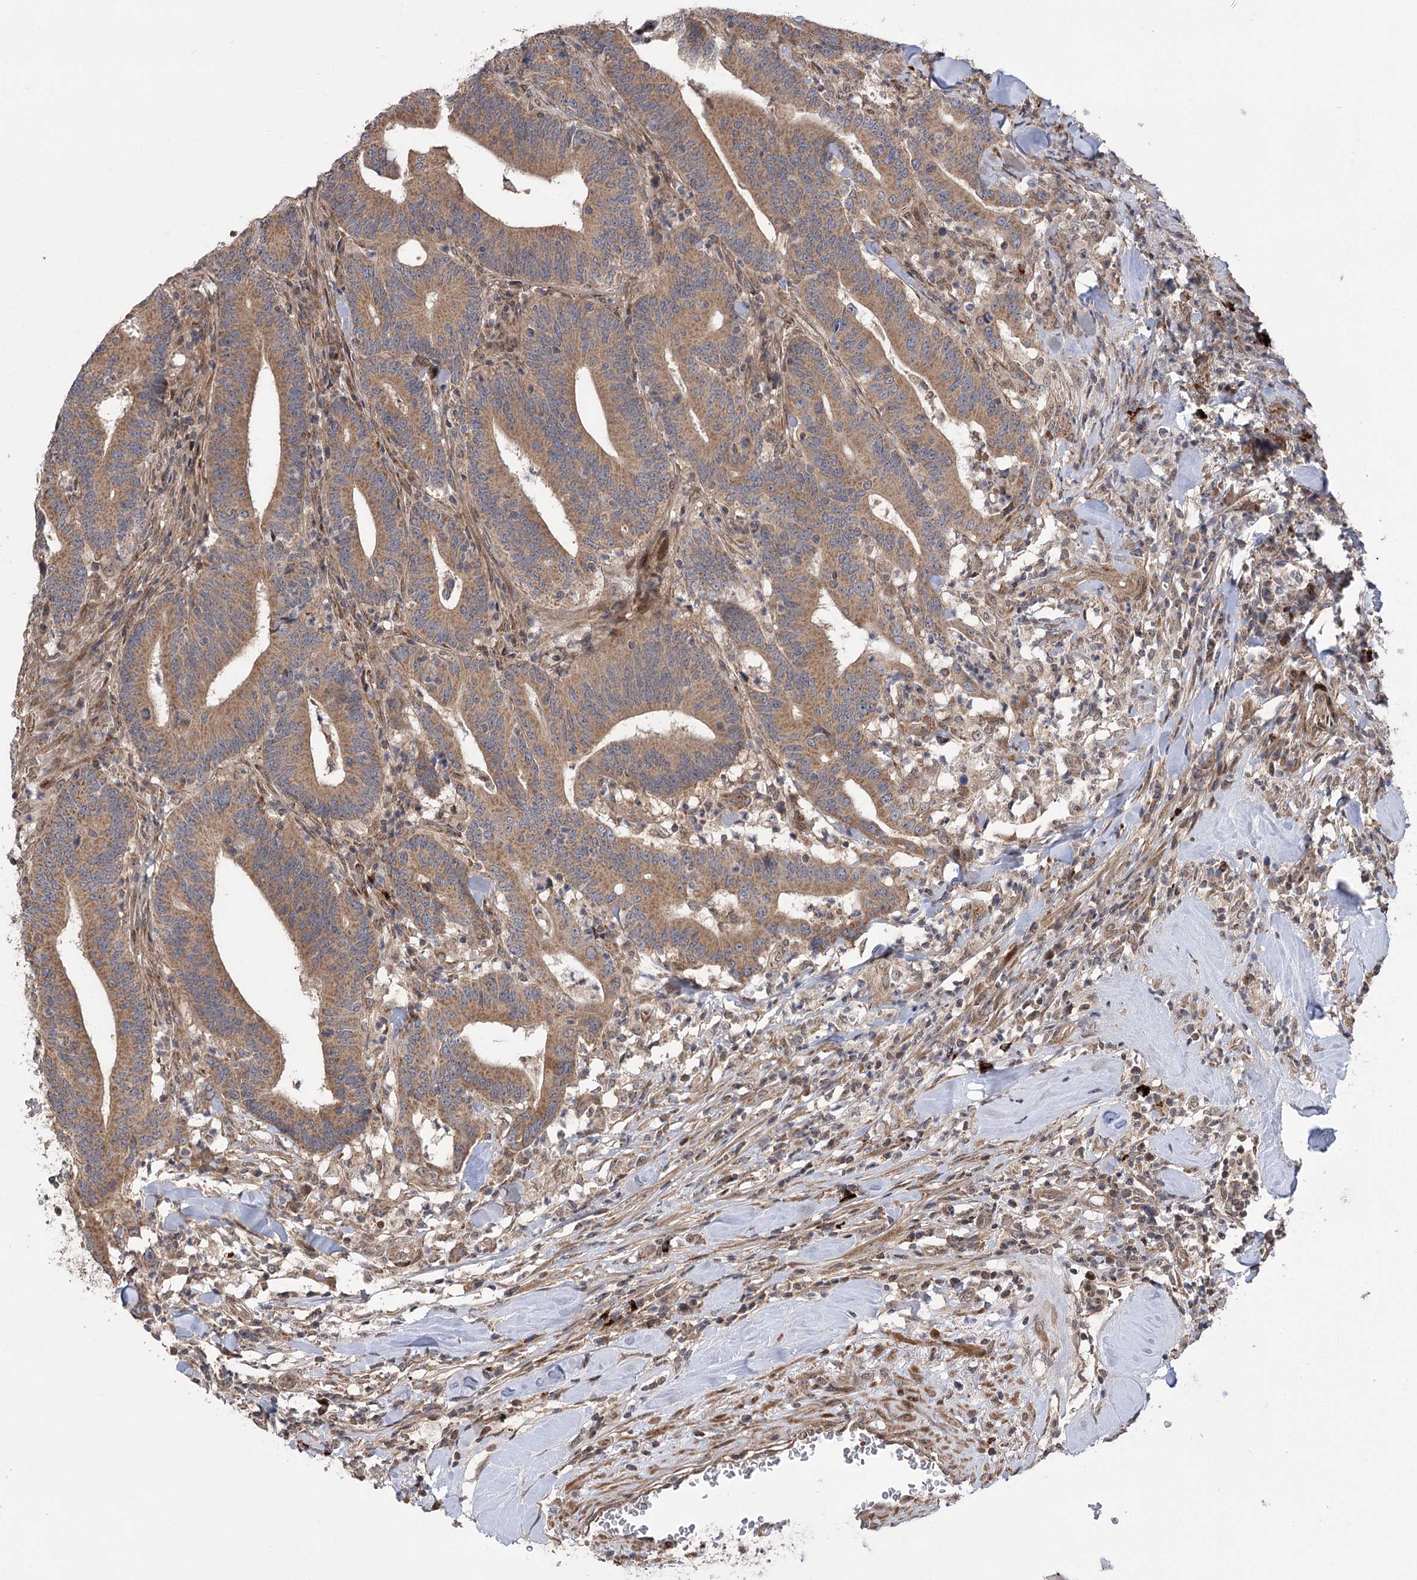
{"staining": {"intensity": "moderate", "quantity": ">75%", "location": "cytoplasmic/membranous"}, "tissue": "colorectal cancer", "cell_type": "Tumor cells", "image_type": "cancer", "snomed": [{"axis": "morphology", "description": "Adenocarcinoma, NOS"}, {"axis": "topography", "description": "Colon"}], "caption": "Immunohistochemical staining of human adenocarcinoma (colorectal) reveals moderate cytoplasmic/membranous protein staining in approximately >75% of tumor cells. The staining is performed using DAB brown chromogen to label protein expression. The nuclei are counter-stained blue using hematoxylin.", "gene": "TENM2", "patient": {"sex": "female", "age": 66}}